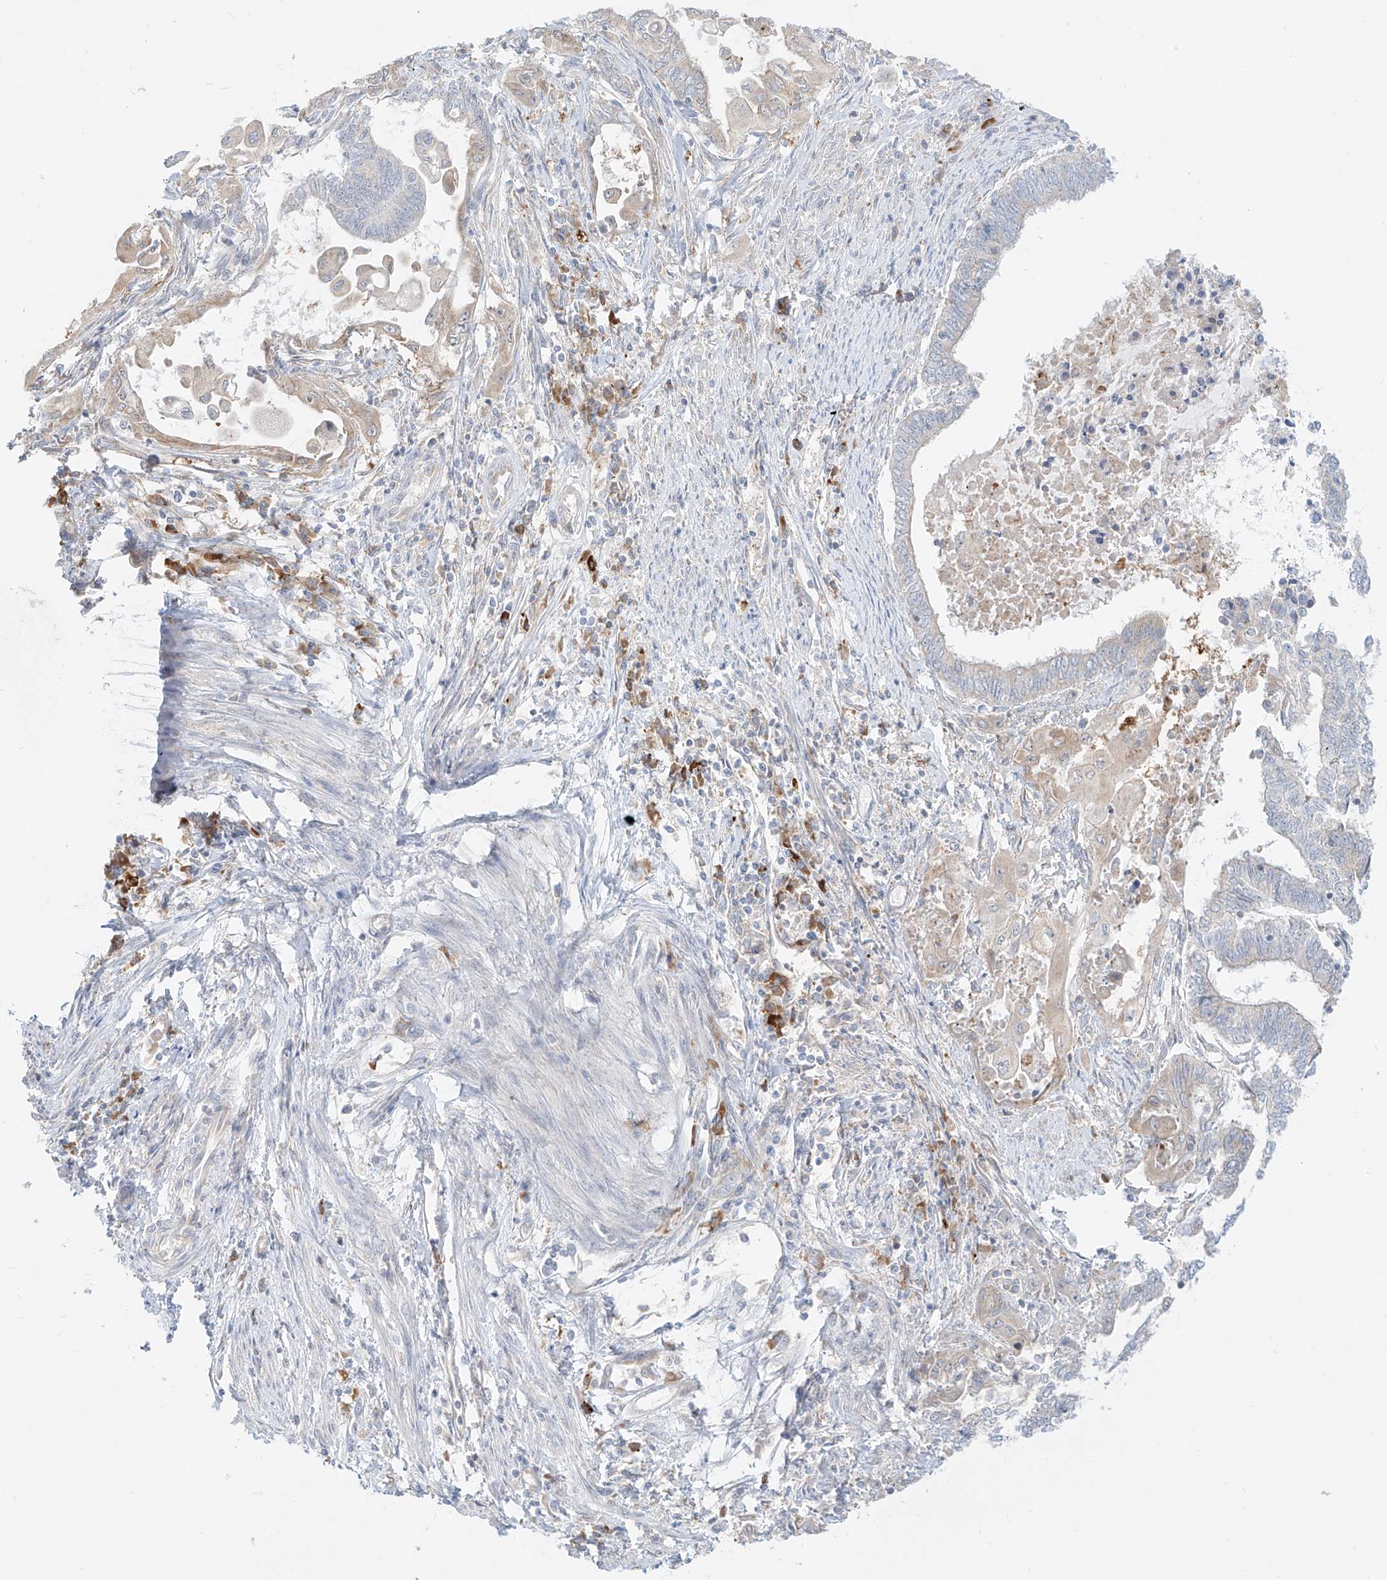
{"staining": {"intensity": "negative", "quantity": "none", "location": "none"}, "tissue": "endometrial cancer", "cell_type": "Tumor cells", "image_type": "cancer", "snomed": [{"axis": "morphology", "description": "Adenocarcinoma, NOS"}, {"axis": "topography", "description": "Uterus"}, {"axis": "topography", "description": "Endometrium"}], "caption": "High magnification brightfield microscopy of endometrial cancer stained with DAB (3,3'-diaminobenzidine) (brown) and counterstained with hematoxylin (blue): tumor cells show no significant positivity.", "gene": "SYTL3", "patient": {"sex": "female", "age": 70}}